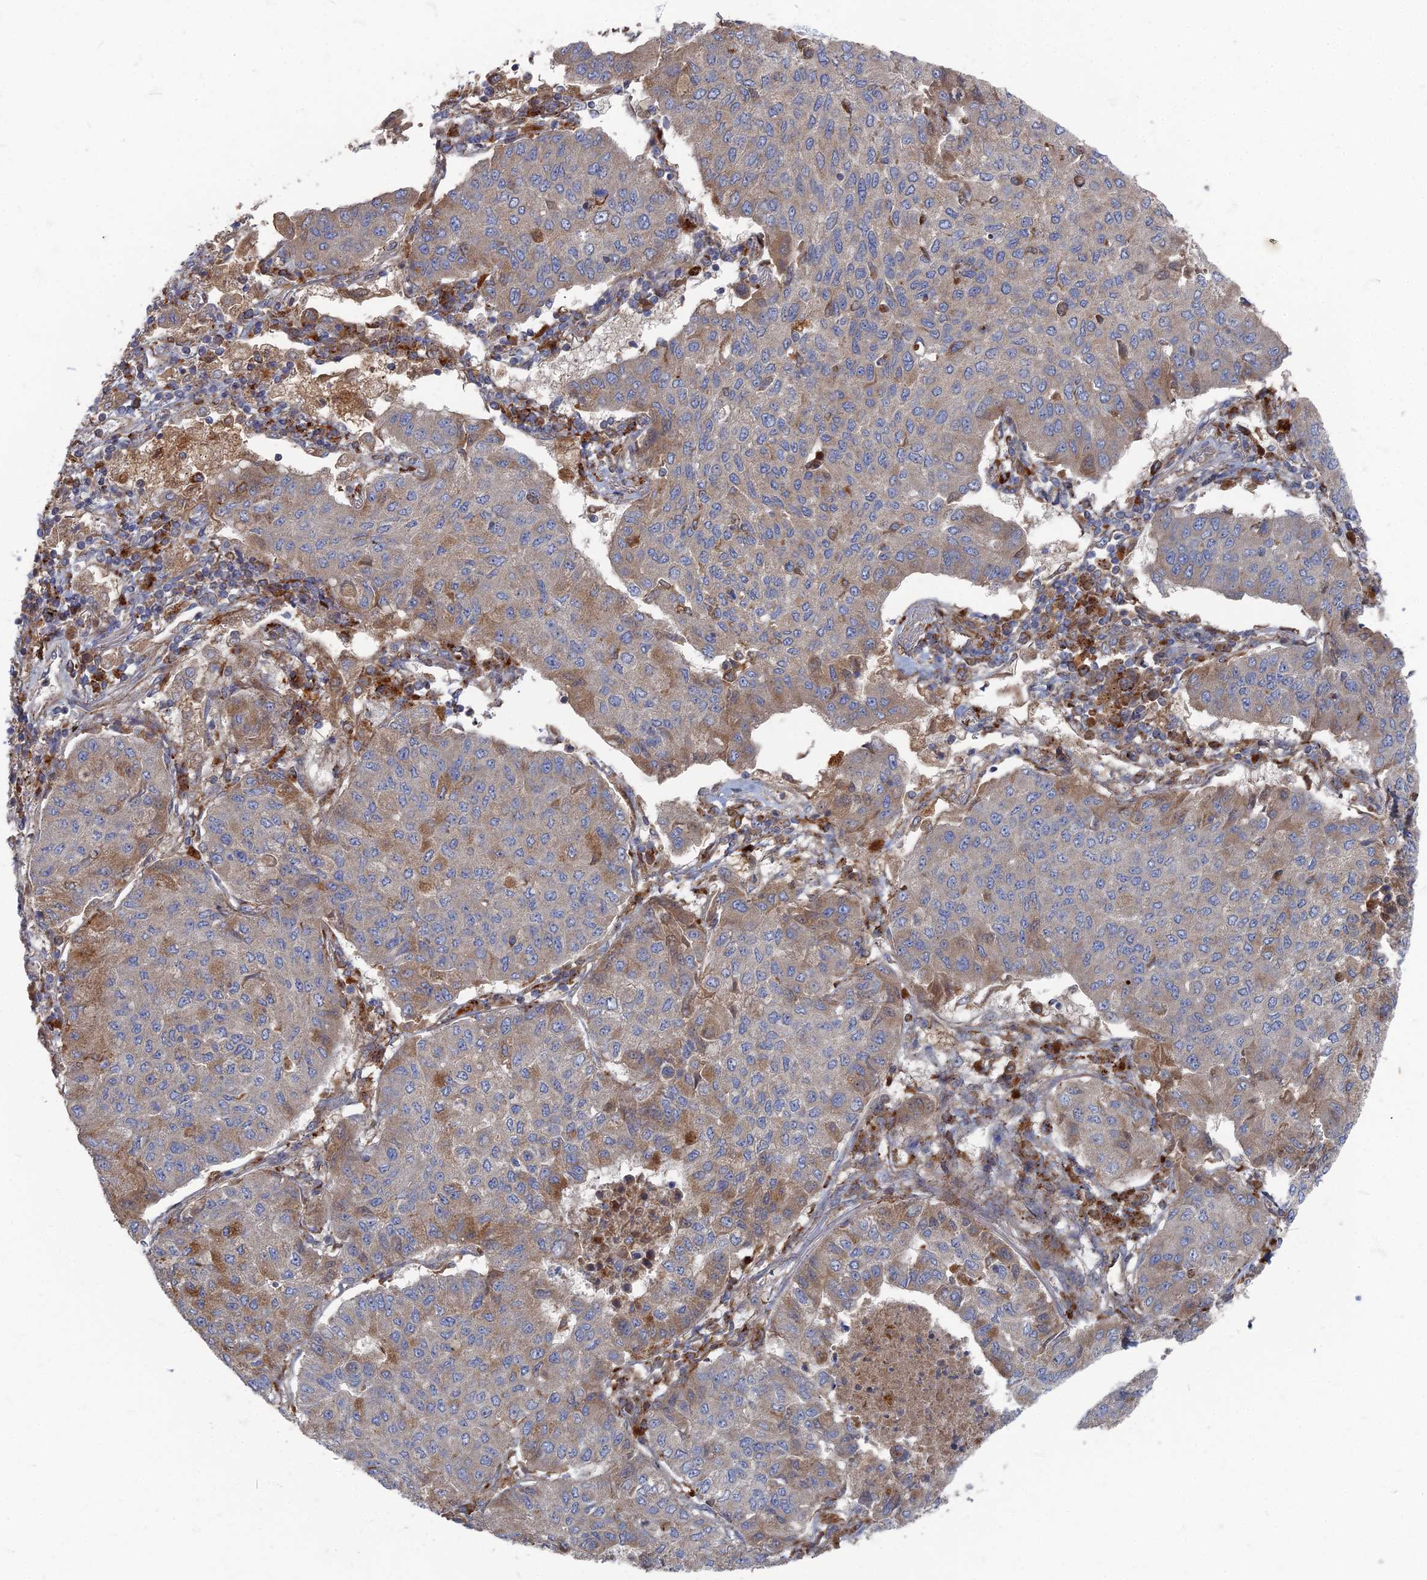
{"staining": {"intensity": "moderate", "quantity": "<25%", "location": "cytoplasmic/membranous"}, "tissue": "lung cancer", "cell_type": "Tumor cells", "image_type": "cancer", "snomed": [{"axis": "morphology", "description": "Squamous cell carcinoma, NOS"}, {"axis": "topography", "description": "Lung"}], "caption": "Immunohistochemistry (IHC) micrograph of neoplastic tissue: lung cancer (squamous cell carcinoma) stained using immunohistochemistry displays low levels of moderate protein expression localized specifically in the cytoplasmic/membranous of tumor cells, appearing as a cytoplasmic/membranous brown color.", "gene": "PPCDC", "patient": {"sex": "male", "age": 74}}